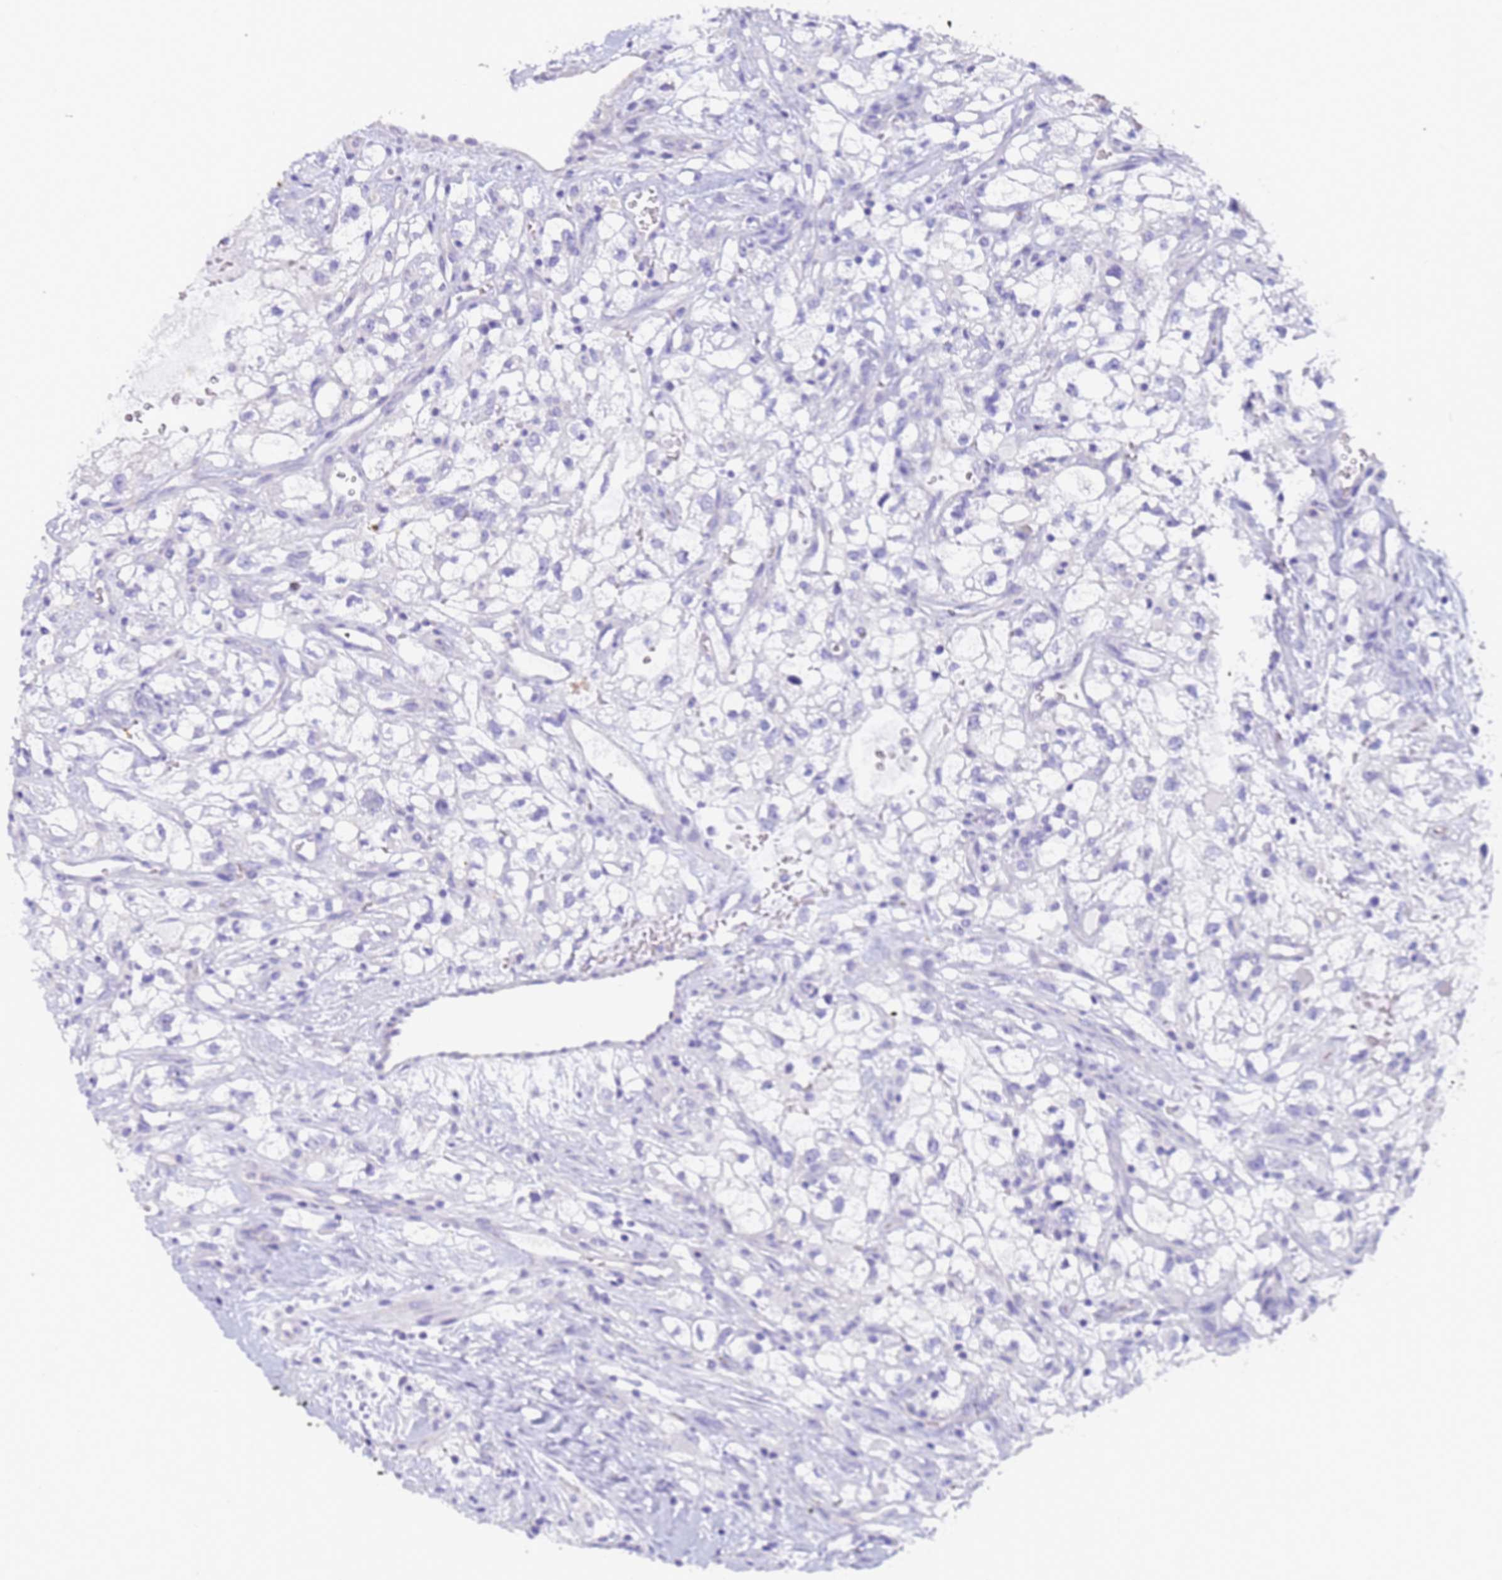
{"staining": {"intensity": "negative", "quantity": "none", "location": "none"}, "tissue": "renal cancer", "cell_type": "Tumor cells", "image_type": "cancer", "snomed": [{"axis": "morphology", "description": "Adenocarcinoma, NOS"}, {"axis": "topography", "description": "Kidney"}], "caption": "This is an IHC image of human renal adenocarcinoma. There is no staining in tumor cells.", "gene": "RNASE2", "patient": {"sex": "male", "age": 59}}